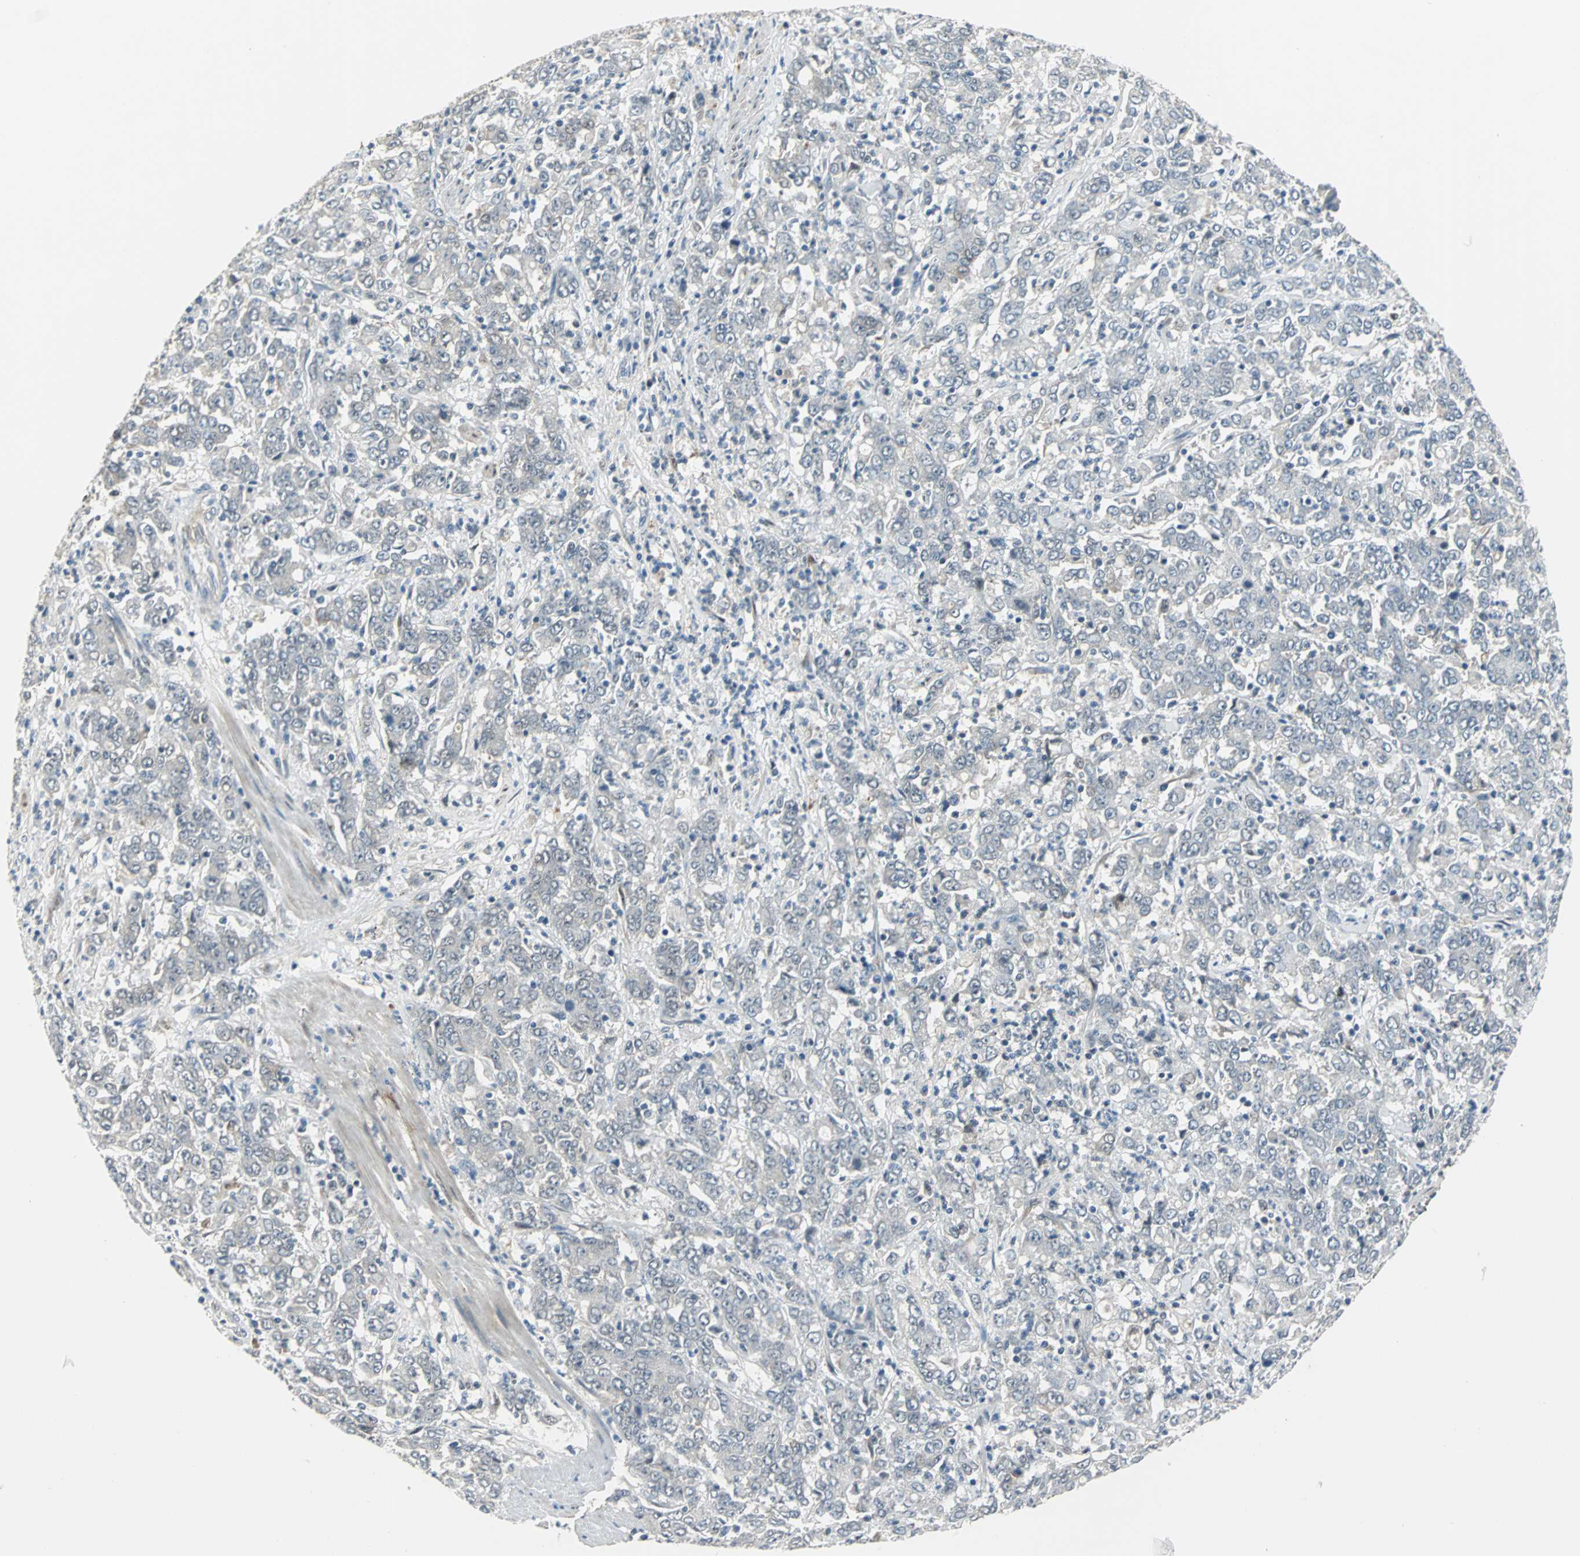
{"staining": {"intensity": "negative", "quantity": "none", "location": "none"}, "tissue": "stomach cancer", "cell_type": "Tumor cells", "image_type": "cancer", "snomed": [{"axis": "morphology", "description": "Adenocarcinoma, NOS"}, {"axis": "topography", "description": "Stomach, lower"}], "caption": "This is a micrograph of IHC staining of stomach cancer, which shows no staining in tumor cells. (IHC, brightfield microscopy, high magnification).", "gene": "FHL2", "patient": {"sex": "female", "age": 71}}